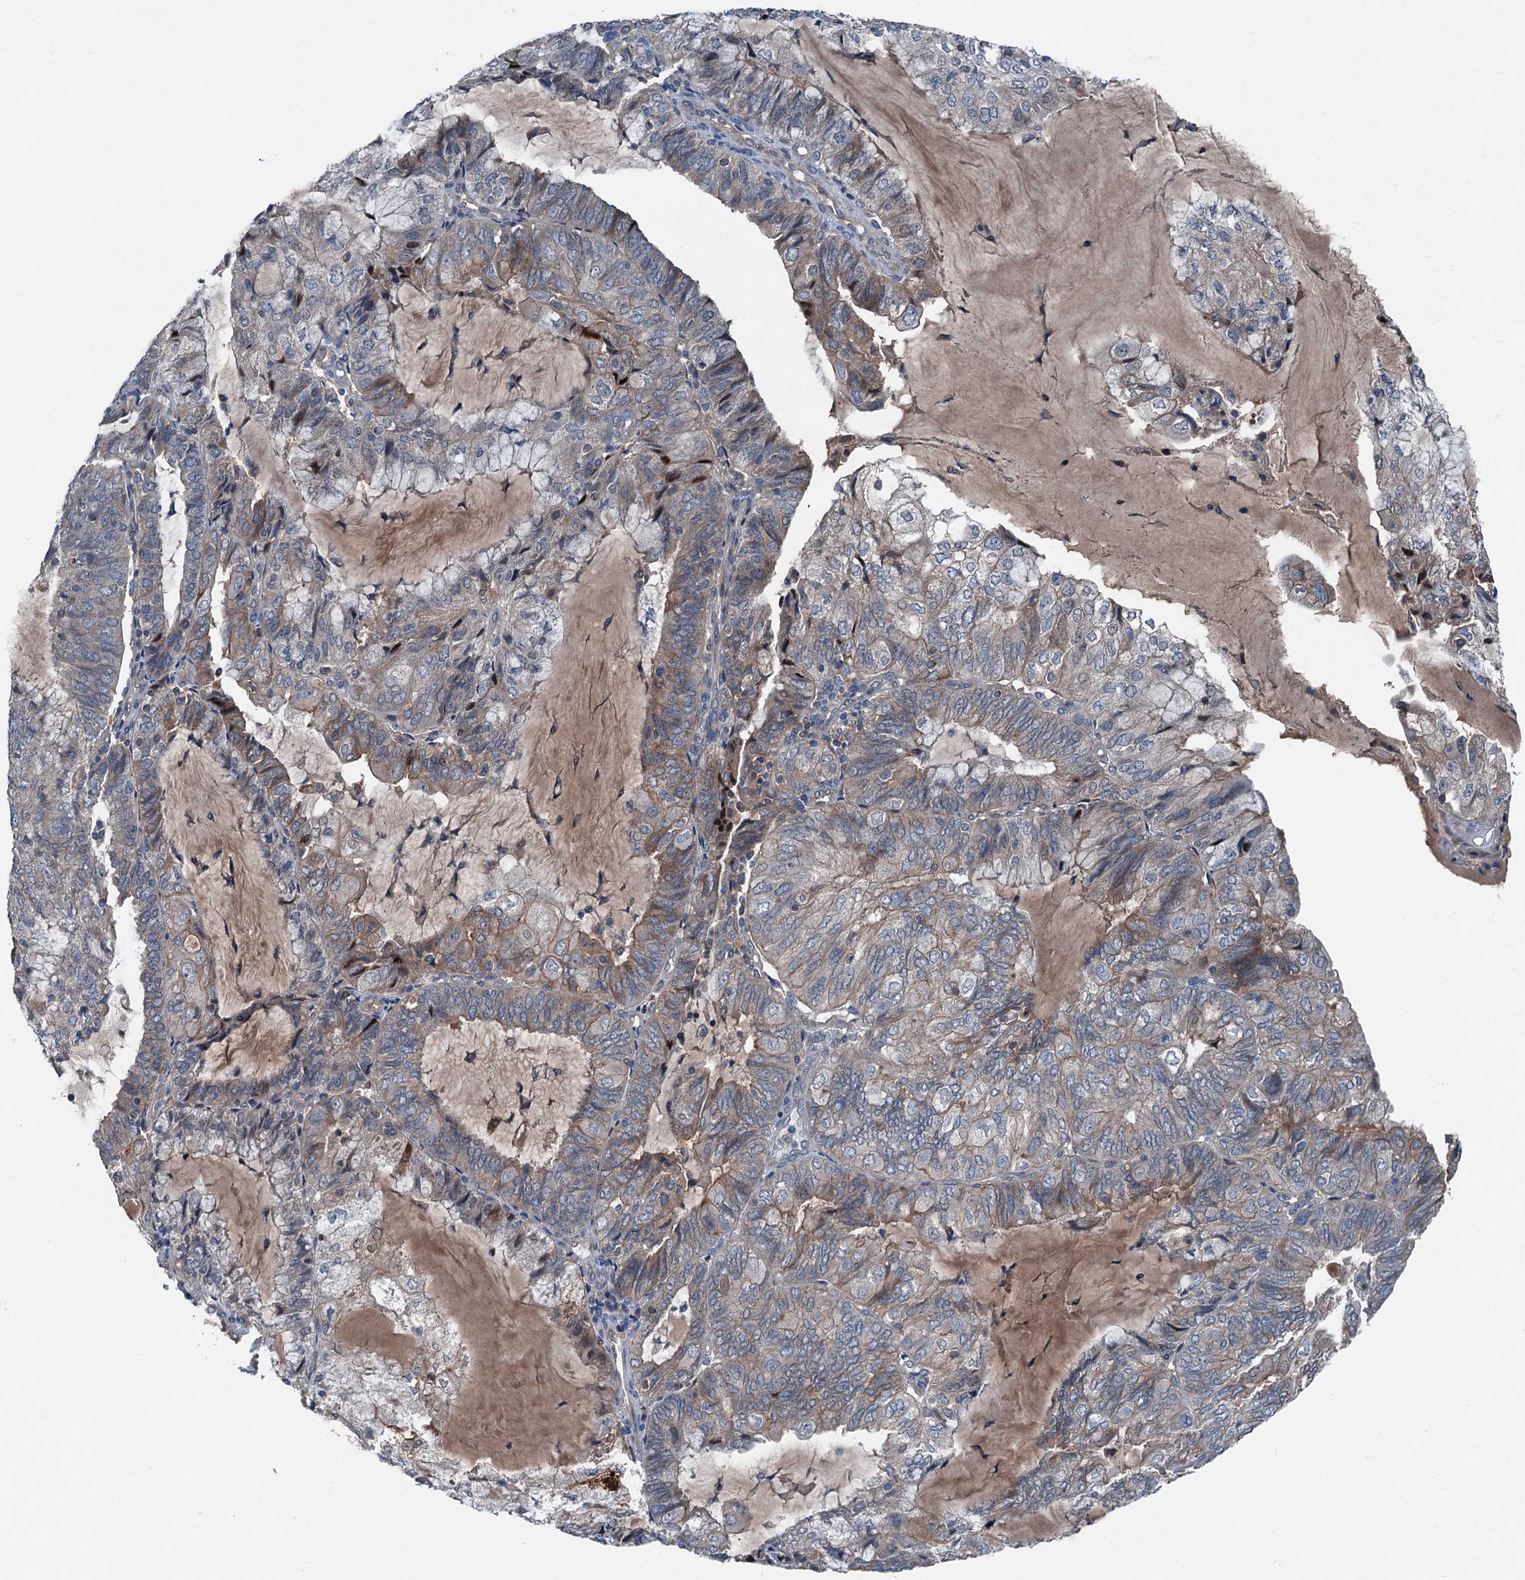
{"staining": {"intensity": "weak", "quantity": "25%-75%", "location": "cytoplasmic/membranous"}, "tissue": "endometrial cancer", "cell_type": "Tumor cells", "image_type": "cancer", "snomed": [{"axis": "morphology", "description": "Adenocarcinoma, NOS"}, {"axis": "topography", "description": "Endometrium"}], "caption": "DAB immunohistochemical staining of human endometrial cancer (adenocarcinoma) shows weak cytoplasmic/membranous protein staining in about 25%-75% of tumor cells.", "gene": "SLC2A10", "patient": {"sex": "female", "age": 81}}